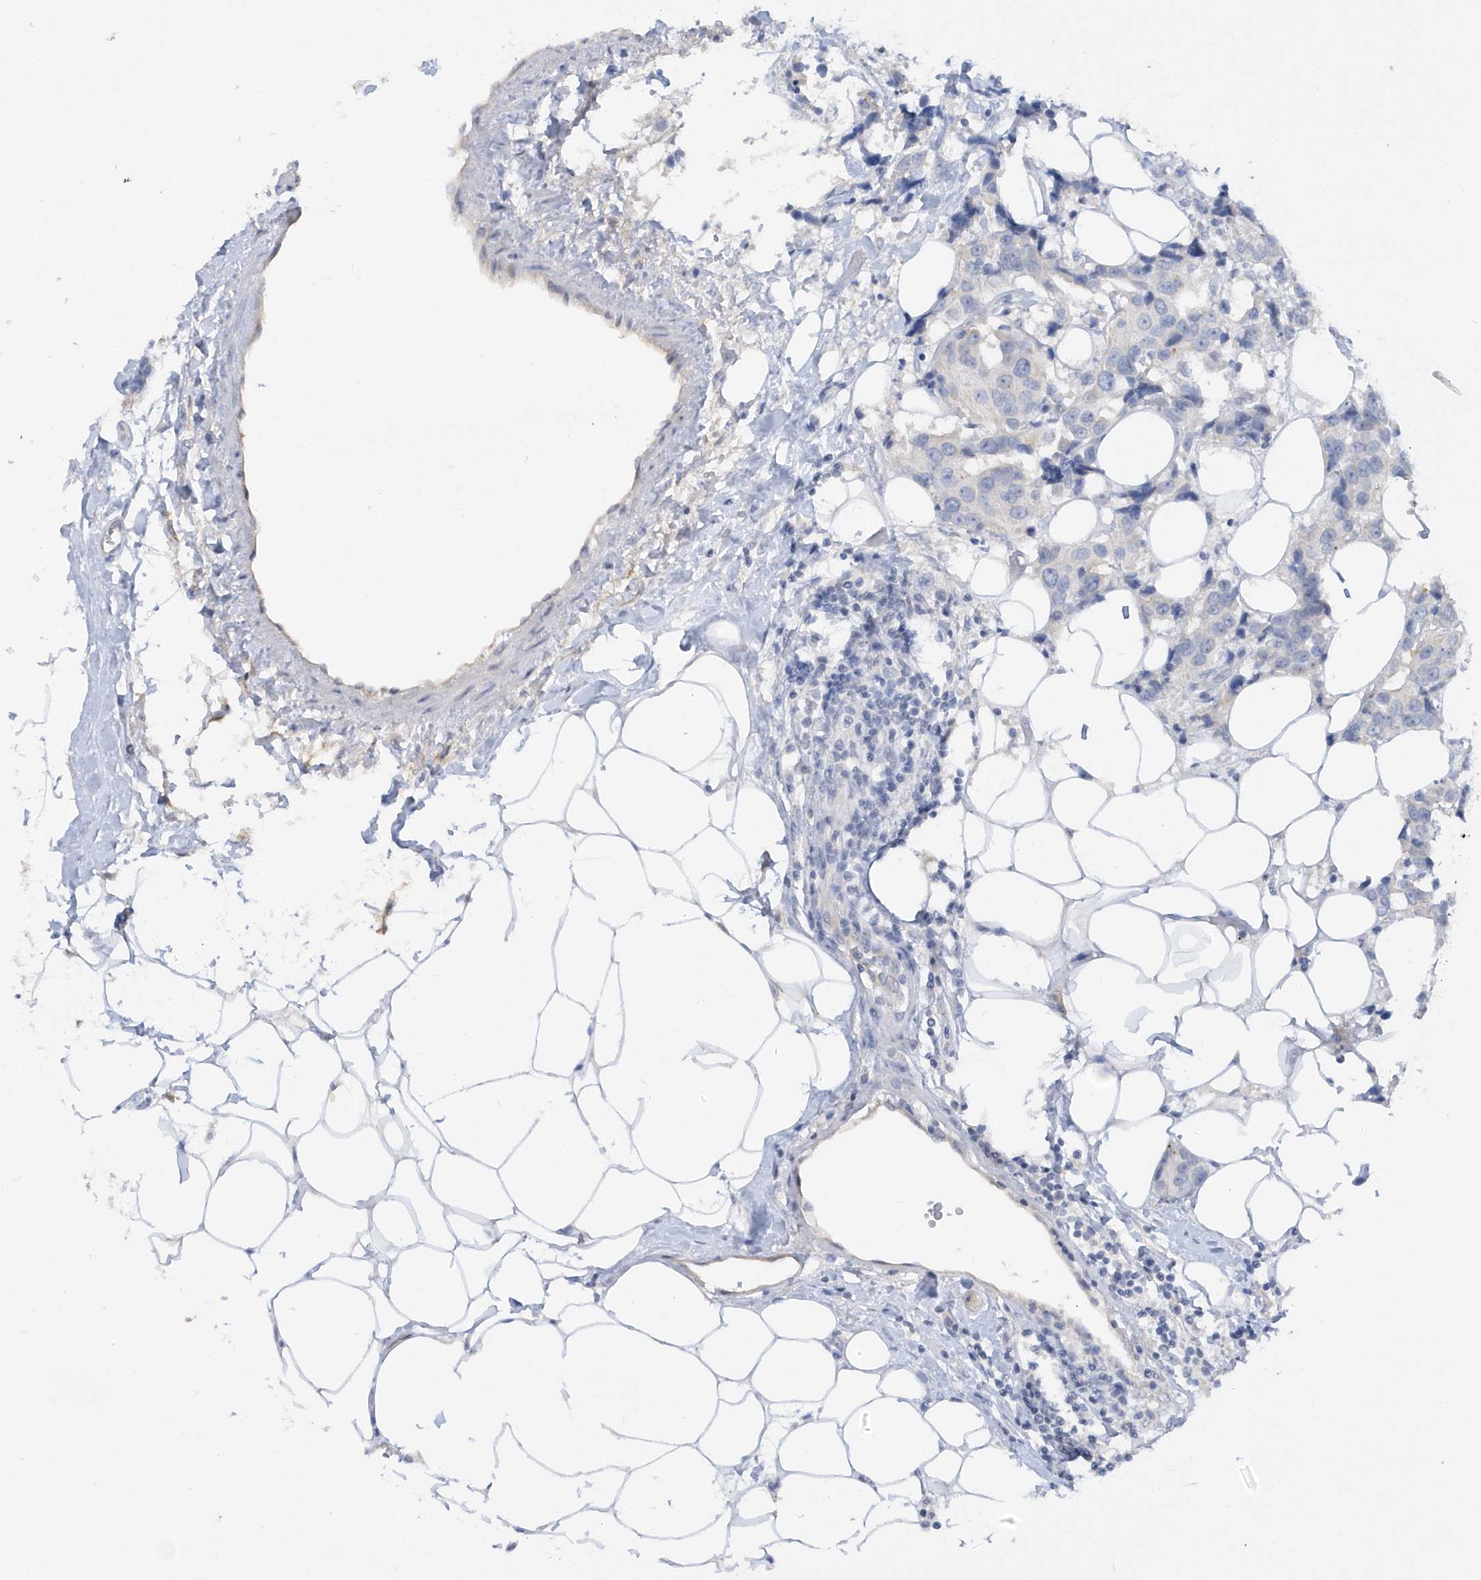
{"staining": {"intensity": "negative", "quantity": "none", "location": "none"}, "tissue": "breast cancer", "cell_type": "Tumor cells", "image_type": "cancer", "snomed": [{"axis": "morphology", "description": "Normal tissue, NOS"}, {"axis": "morphology", "description": "Duct carcinoma"}, {"axis": "topography", "description": "Breast"}], "caption": "Tumor cells show no significant protein expression in breast cancer. The staining was performed using DAB (3,3'-diaminobenzidine) to visualize the protein expression in brown, while the nuclei were stained in blue with hematoxylin (Magnification: 20x).", "gene": "RPE", "patient": {"sex": "female", "age": 39}}